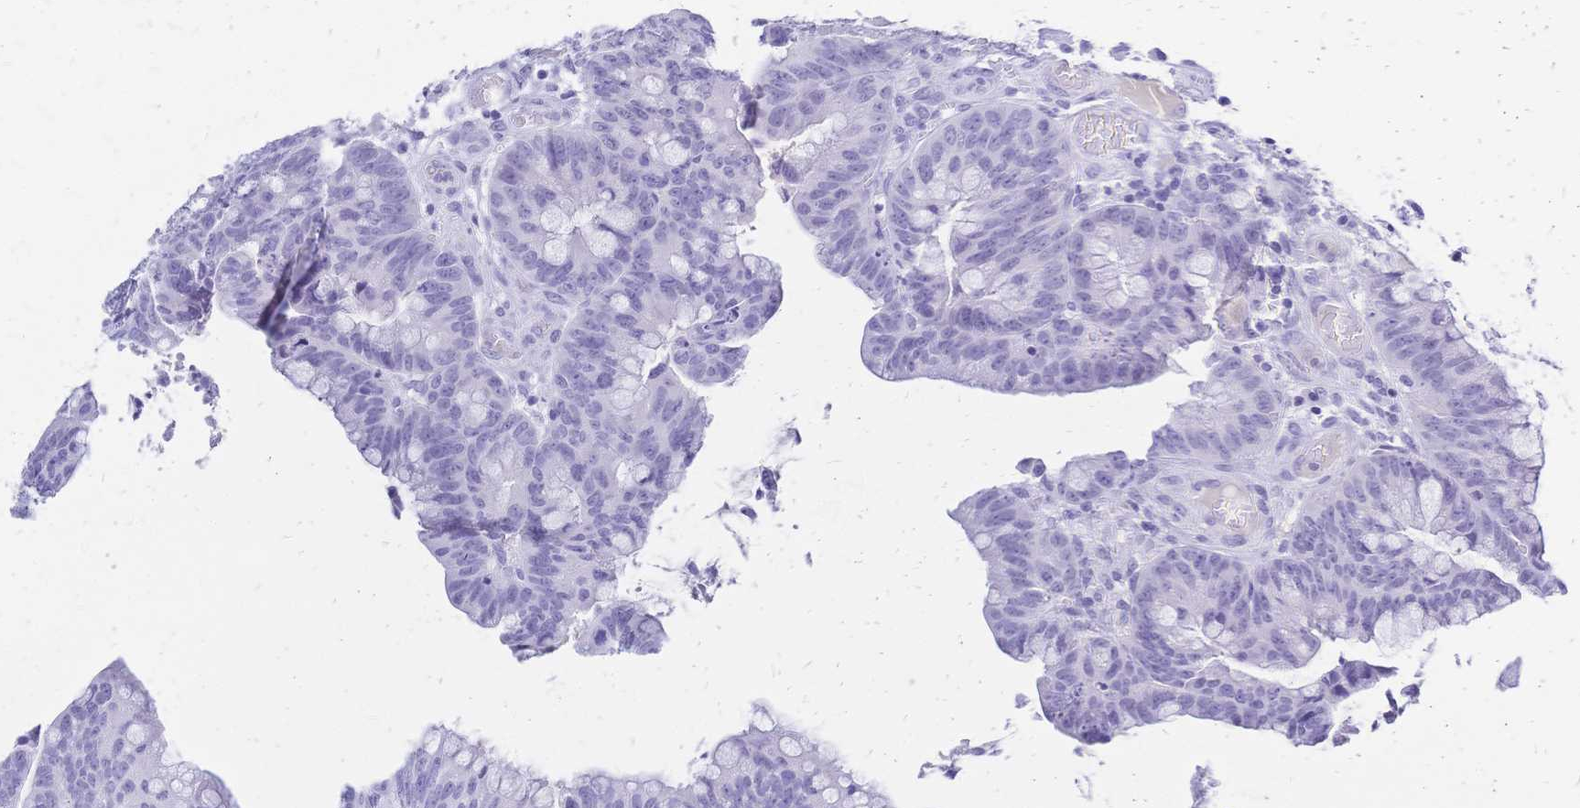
{"staining": {"intensity": "negative", "quantity": "none", "location": "none"}, "tissue": "colorectal cancer", "cell_type": "Tumor cells", "image_type": "cancer", "snomed": [{"axis": "morphology", "description": "Adenocarcinoma, NOS"}, {"axis": "topography", "description": "Colon"}], "caption": "Immunohistochemistry (IHC) micrograph of colorectal cancer stained for a protein (brown), which shows no positivity in tumor cells.", "gene": "FA2H", "patient": {"sex": "male", "age": 62}}